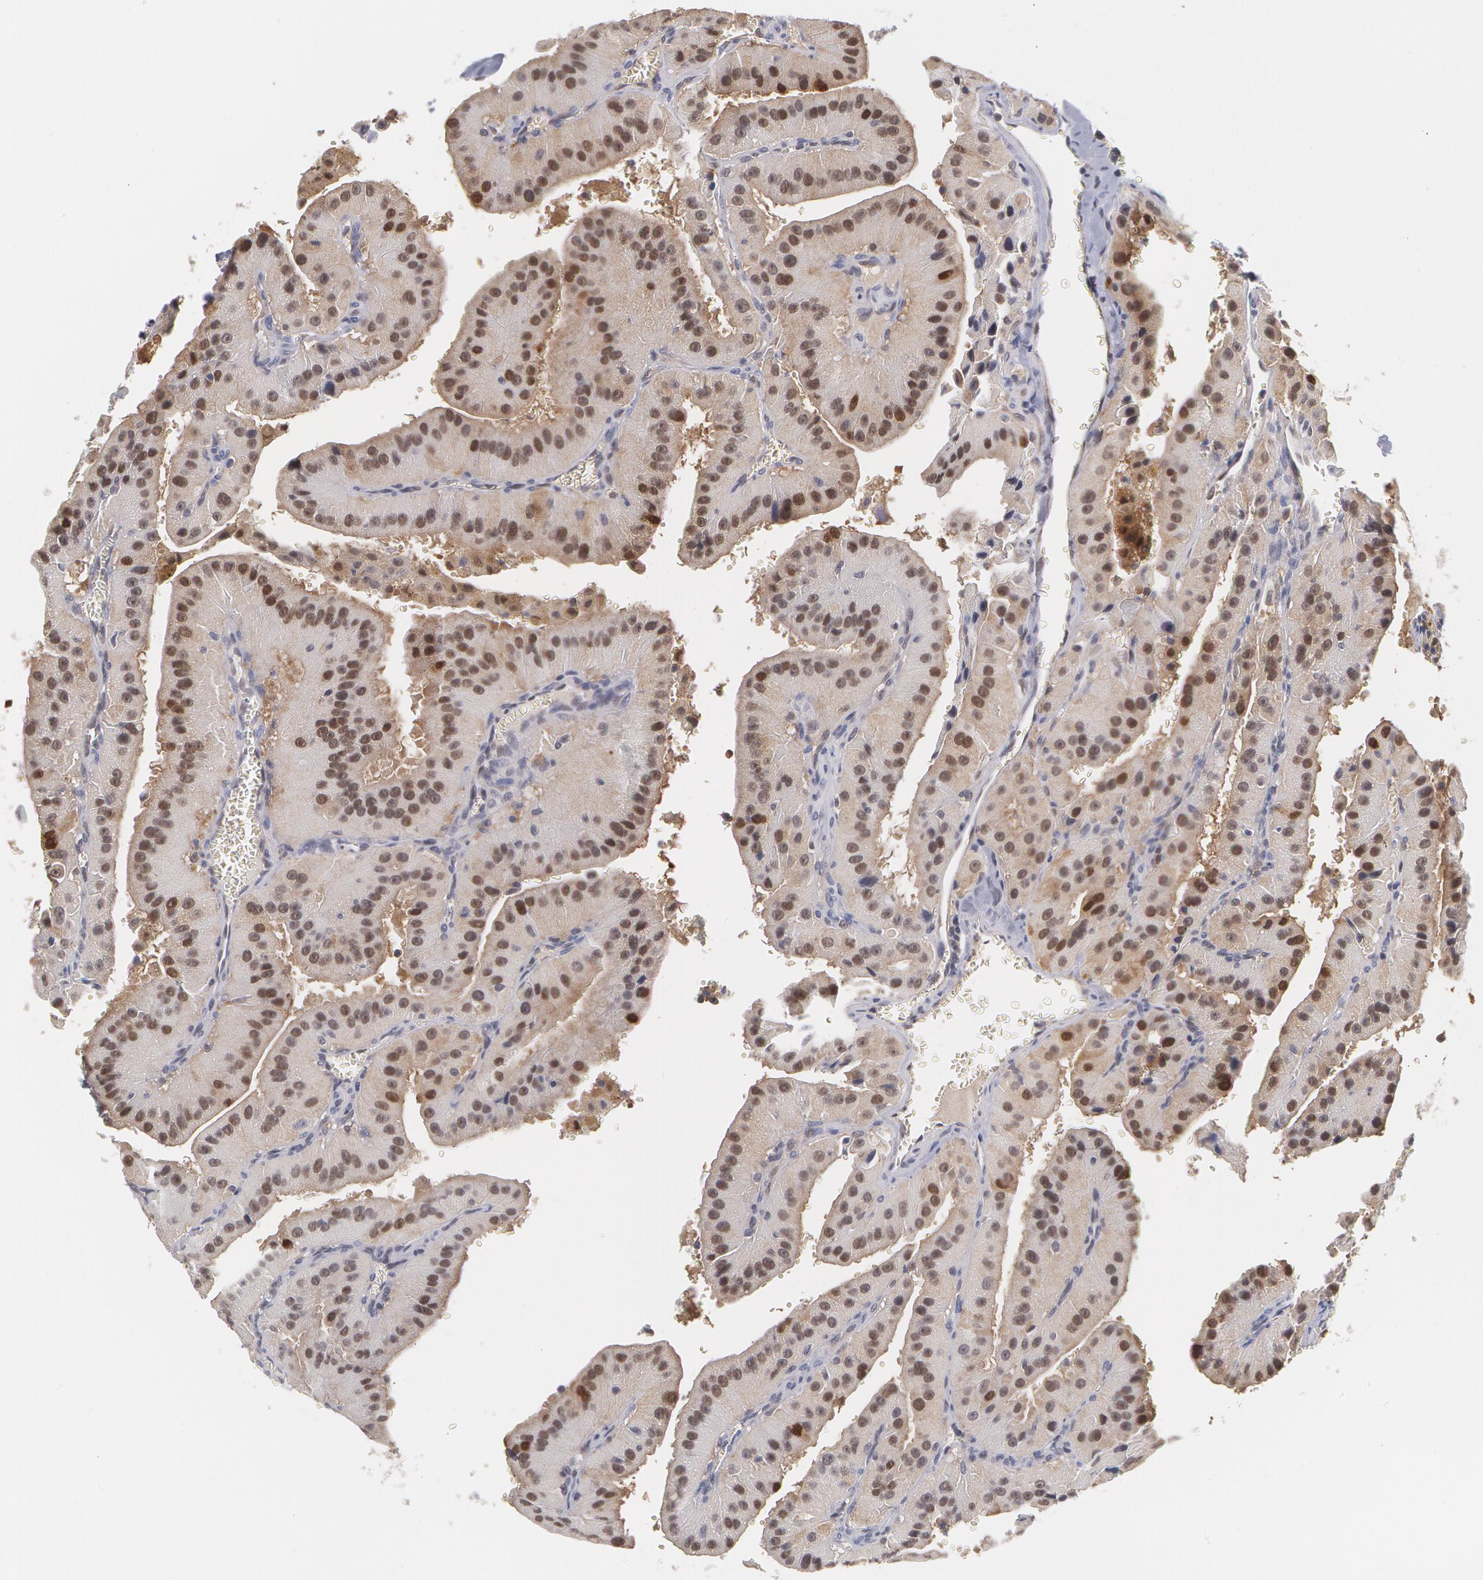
{"staining": {"intensity": "weak", "quantity": ">75%", "location": "nuclear"}, "tissue": "thyroid cancer", "cell_type": "Tumor cells", "image_type": "cancer", "snomed": [{"axis": "morphology", "description": "Carcinoma, NOS"}, {"axis": "topography", "description": "Thyroid gland"}], "caption": "Protein expression analysis of human thyroid cancer reveals weak nuclear expression in about >75% of tumor cells.", "gene": "TXNRD1", "patient": {"sex": "male", "age": 76}}